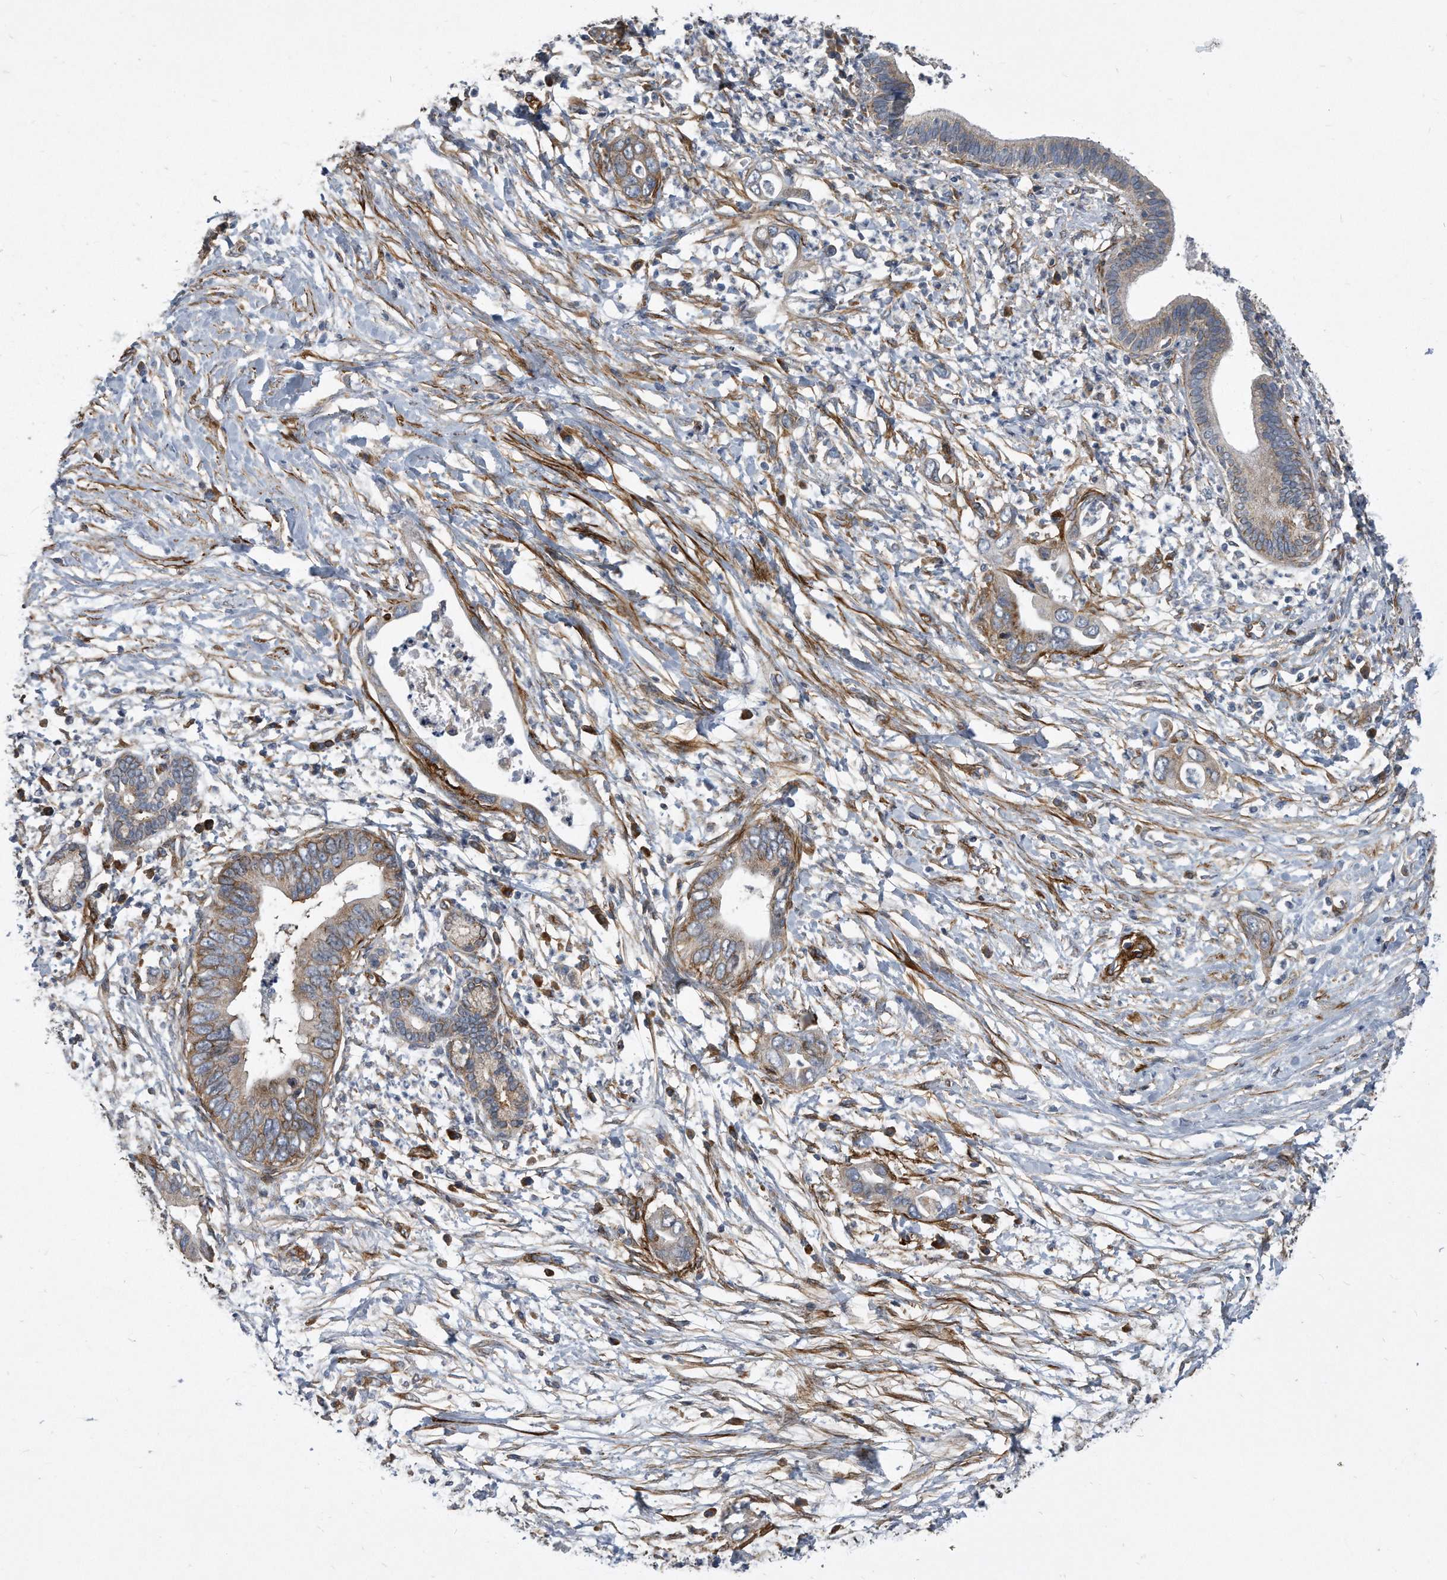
{"staining": {"intensity": "weak", "quantity": ">75%", "location": "cytoplasmic/membranous"}, "tissue": "pancreatic cancer", "cell_type": "Tumor cells", "image_type": "cancer", "snomed": [{"axis": "morphology", "description": "Adenocarcinoma, NOS"}, {"axis": "topography", "description": "Pancreas"}], "caption": "Immunohistochemical staining of human pancreatic adenocarcinoma reveals low levels of weak cytoplasmic/membranous positivity in about >75% of tumor cells.", "gene": "EIF2B4", "patient": {"sex": "male", "age": 75}}